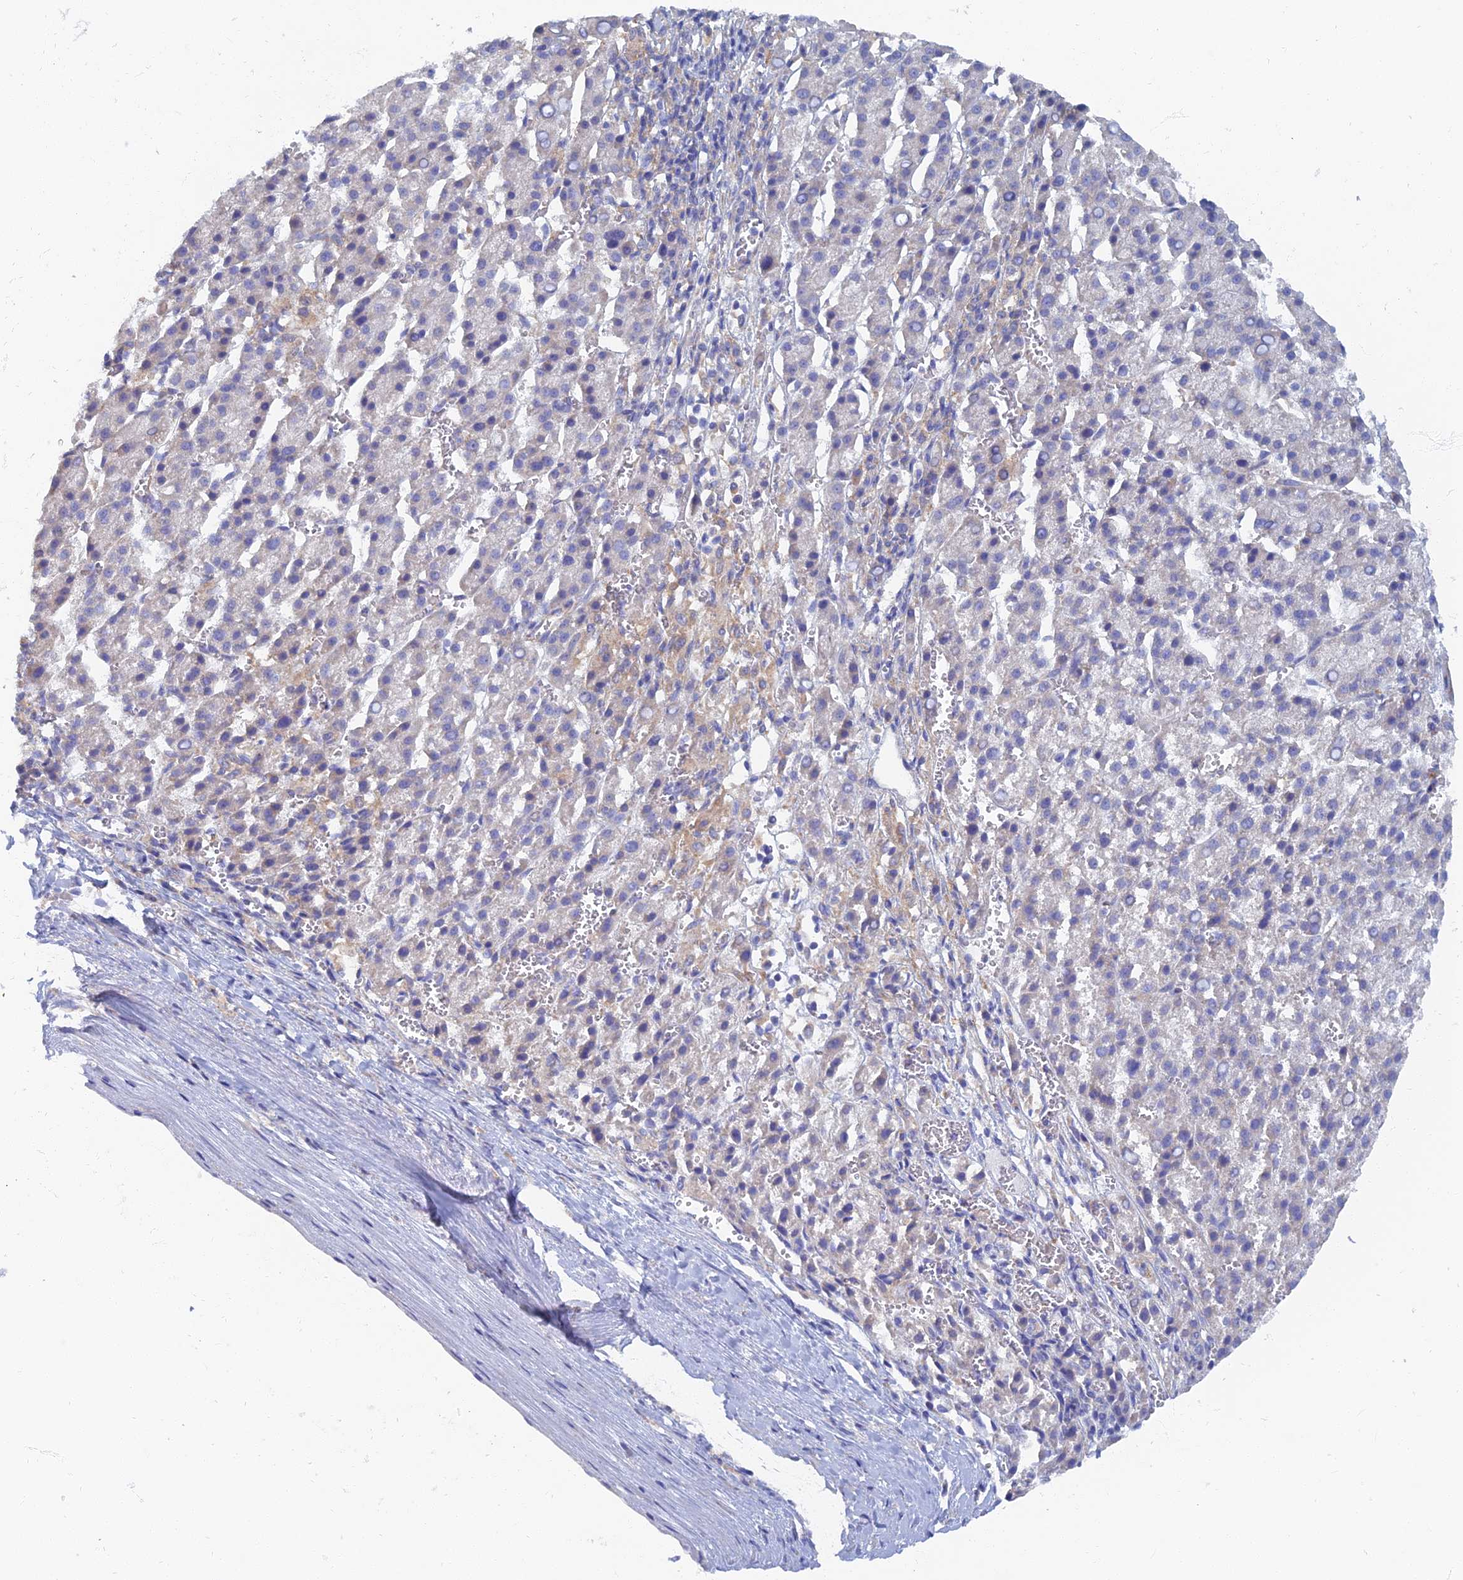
{"staining": {"intensity": "negative", "quantity": "none", "location": "none"}, "tissue": "liver cancer", "cell_type": "Tumor cells", "image_type": "cancer", "snomed": [{"axis": "morphology", "description": "Carcinoma, Hepatocellular, NOS"}, {"axis": "topography", "description": "Liver"}], "caption": "Liver hepatocellular carcinoma was stained to show a protein in brown. There is no significant positivity in tumor cells.", "gene": "TMEM44", "patient": {"sex": "female", "age": 58}}